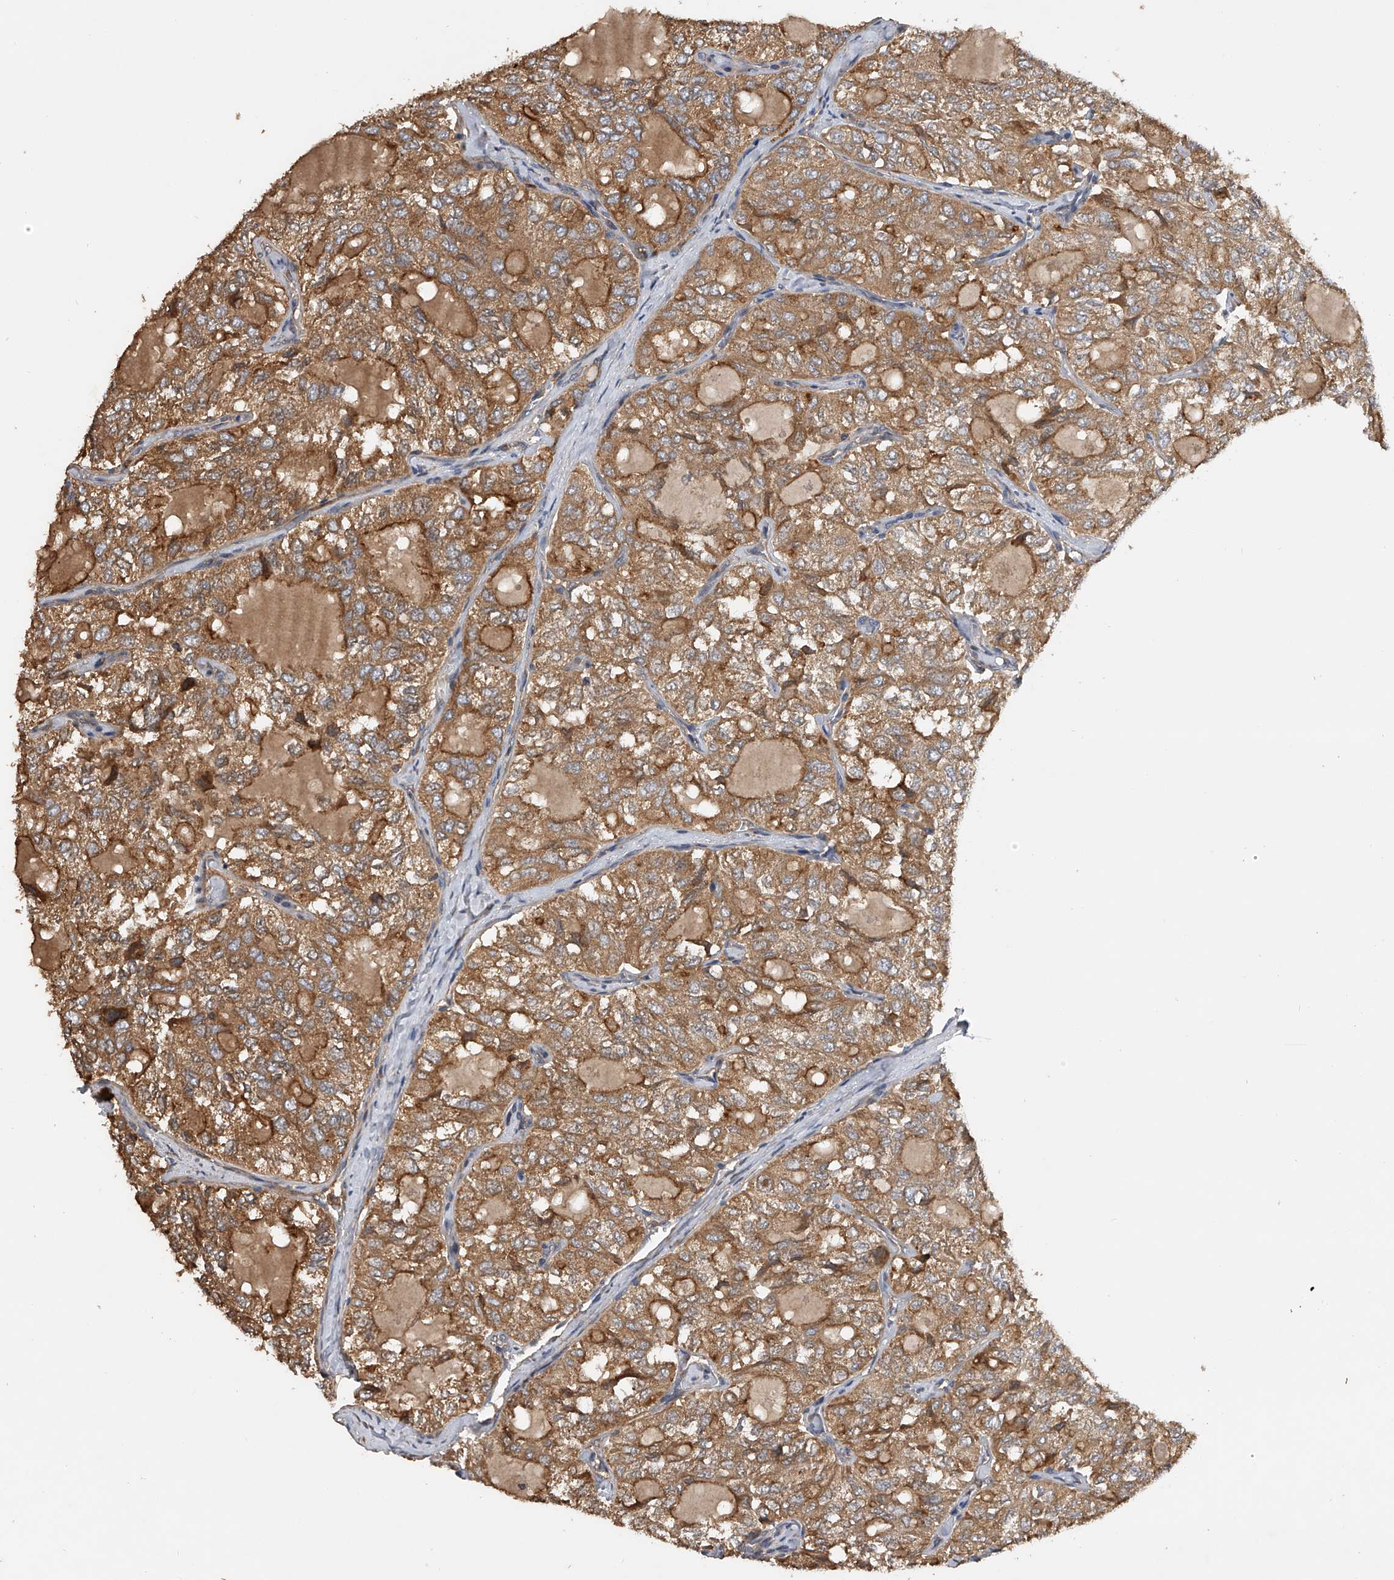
{"staining": {"intensity": "moderate", "quantity": ">75%", "location": "cytoplasmic/membranous"}, "tissue": "thyroid cancer", "cell_type": "Tumor cells", "image_type": "cancer", "snomed": [{"axis": "morphology", "description": "Follicular adenoma carcinoma, NOS"}, {"axis": "topography", "description": "Thyroid gland"}], "caption": "Thyroid cancer stained for a protein (brown) demonstrates moderate cytoplasmic/membranous positive staining in approximately >75% of tumor cells.", "gene": "PTPRA", "patient": {"sex": "male", "age": 75}}